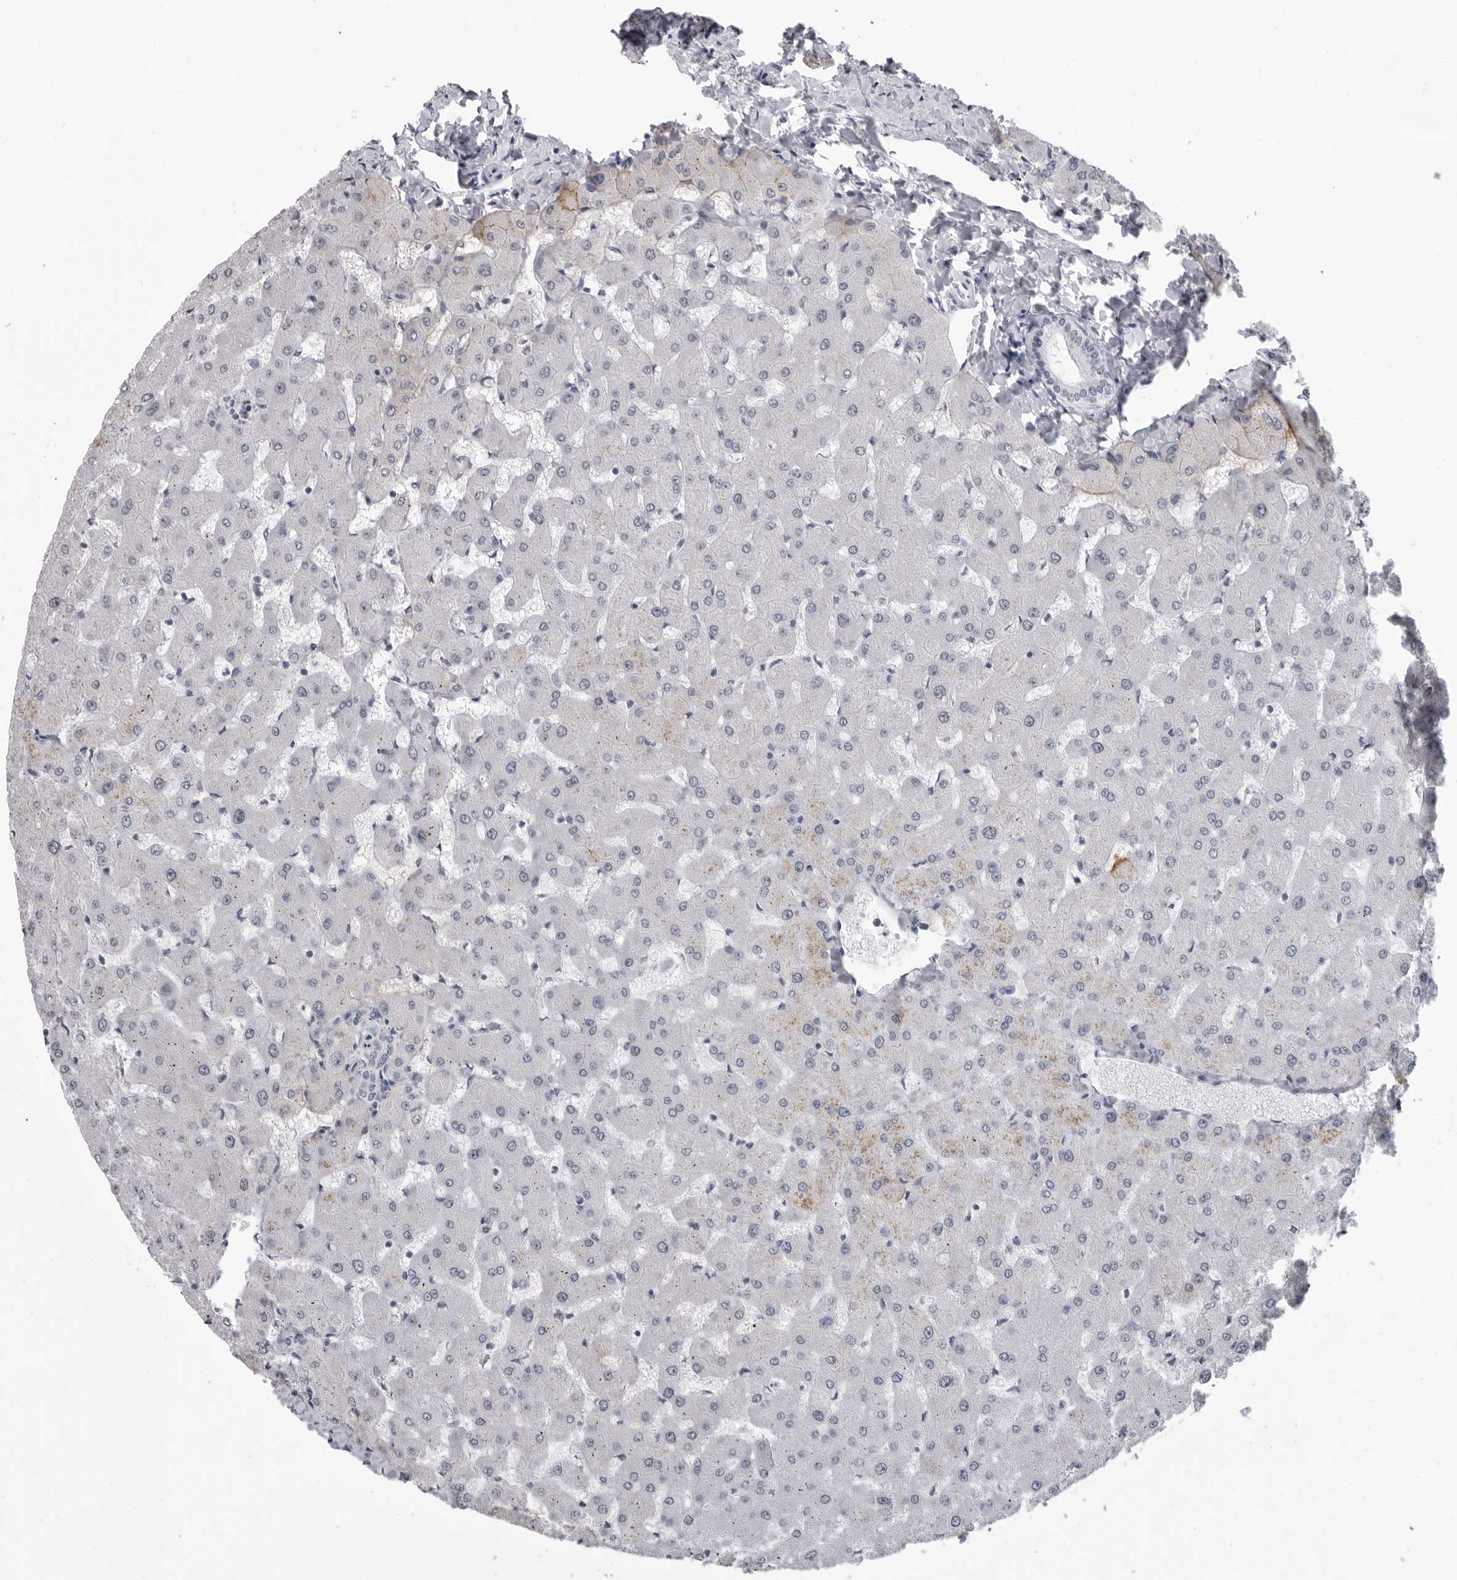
{"staining": {"intensity": "negative", "quantity": "none", "location": "none"}, "tissue": "liver", "cell_type": "Cholangiocytes", "image_type": "normal", "snomed": [{"axis": "morphology", "description": "Normal tissue, NOS"}, {"axis": "topography", "description": "Liver"}], "caption": "This photomicrograph is of normal liver stained with immunohistochemistry (IHC) to label a protein in brown with the nuclei are counter-stained blue. There is no staining in cholangiocytes.", "gene": "HEPACAM", "patient": {"sex": "female", "age": 63}}